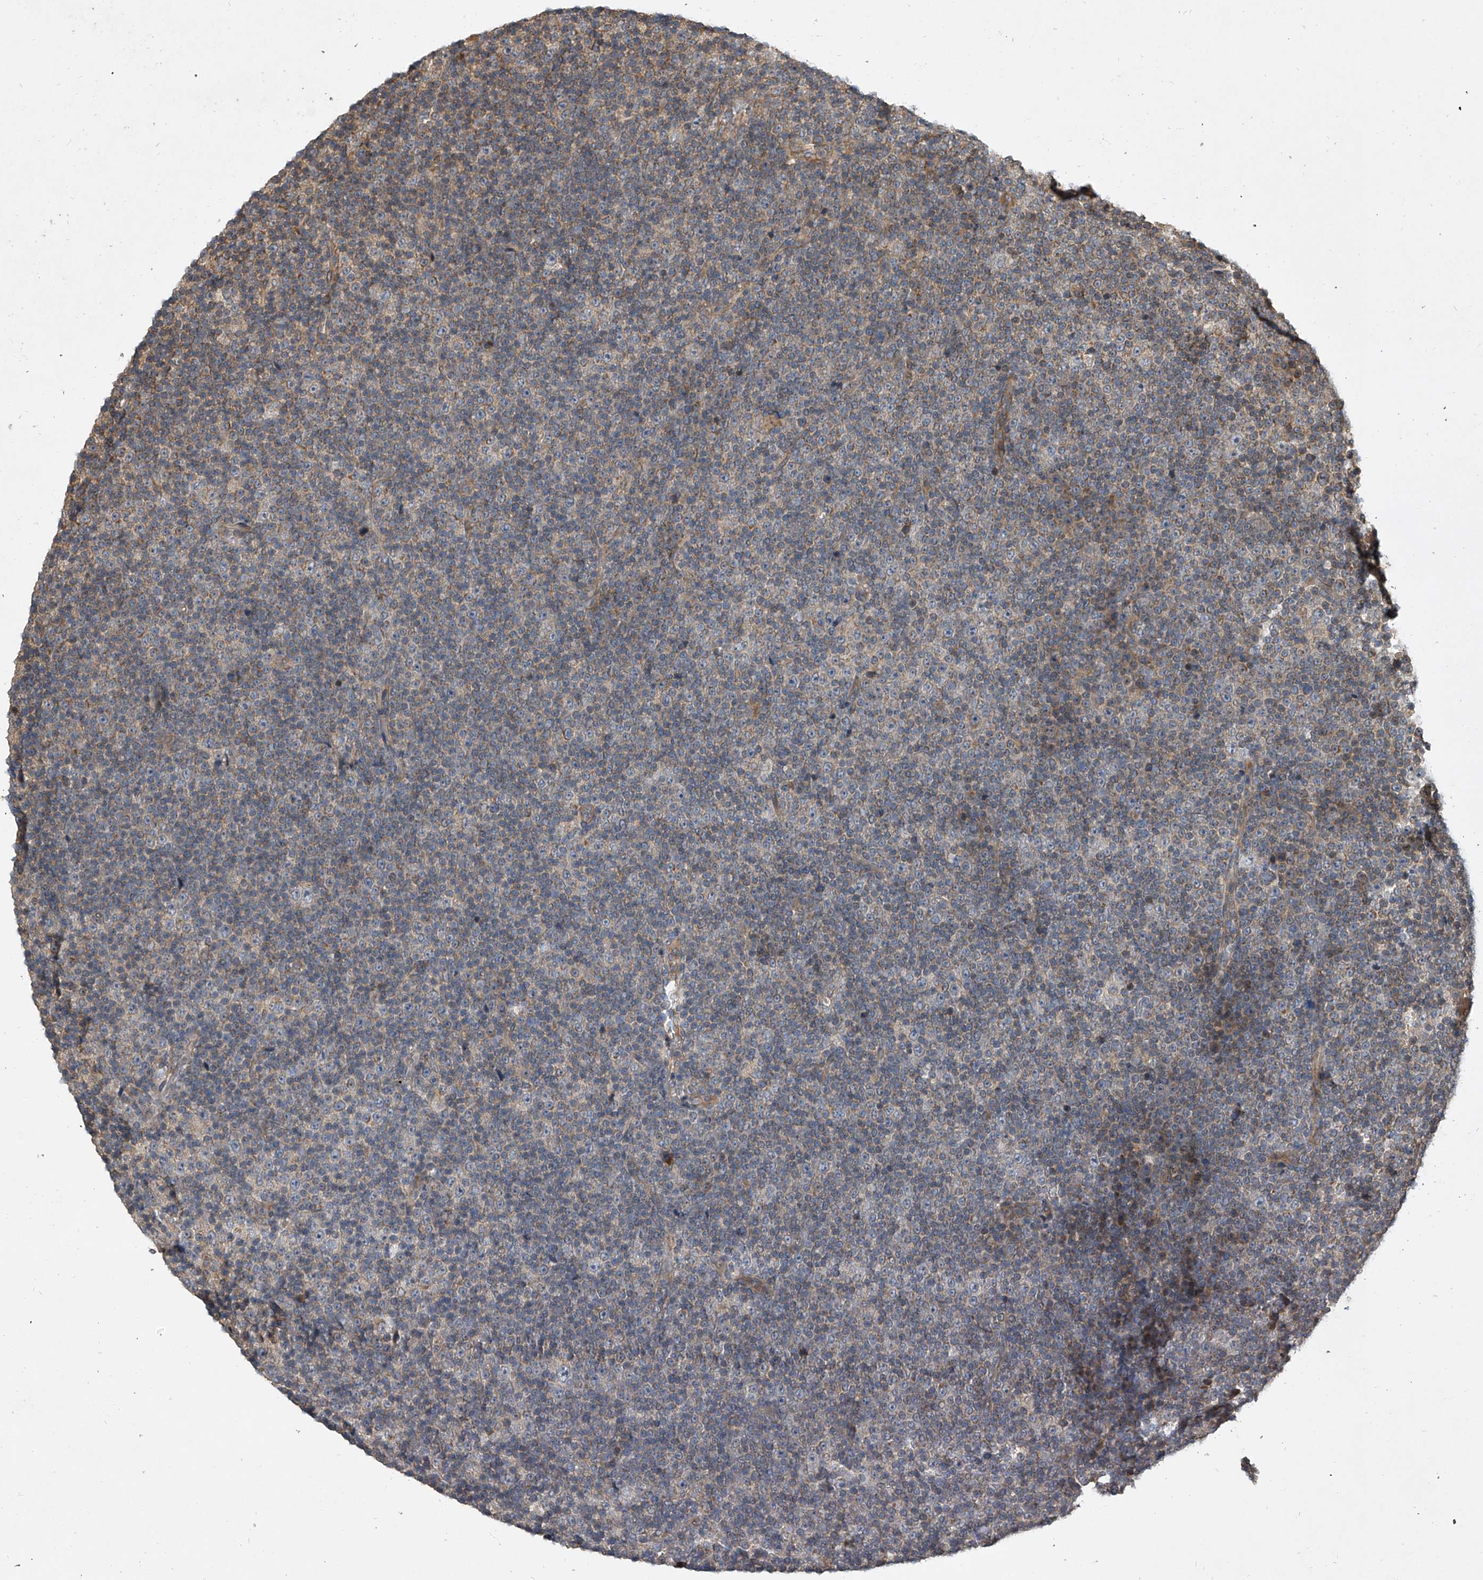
{"staining": {"intensity": "moderate", "quantity": "<25%", "location": "cytoplasmic/membranous"}, "tissue": "lymphoma", "cell_type": "Tumor cells", "image_type": "cancer", "snomed": [{"axis": "morphology", "description": "Malignant lymphoma, non-Hodgkin's type, Low grade"}, {"axis": "topography", "description": "Lymph node"}], "caption": "Immunohistochemistry (IHC) (DAB) staining of malignant lymphoma, non-Hodgkin's type (low-grade) demonstrates moderate cytoplasmic/membranous protein staining in about <25% of tumor cells.", "gene": "NFS1", "patient": {"sex": "female", "age": 67}}